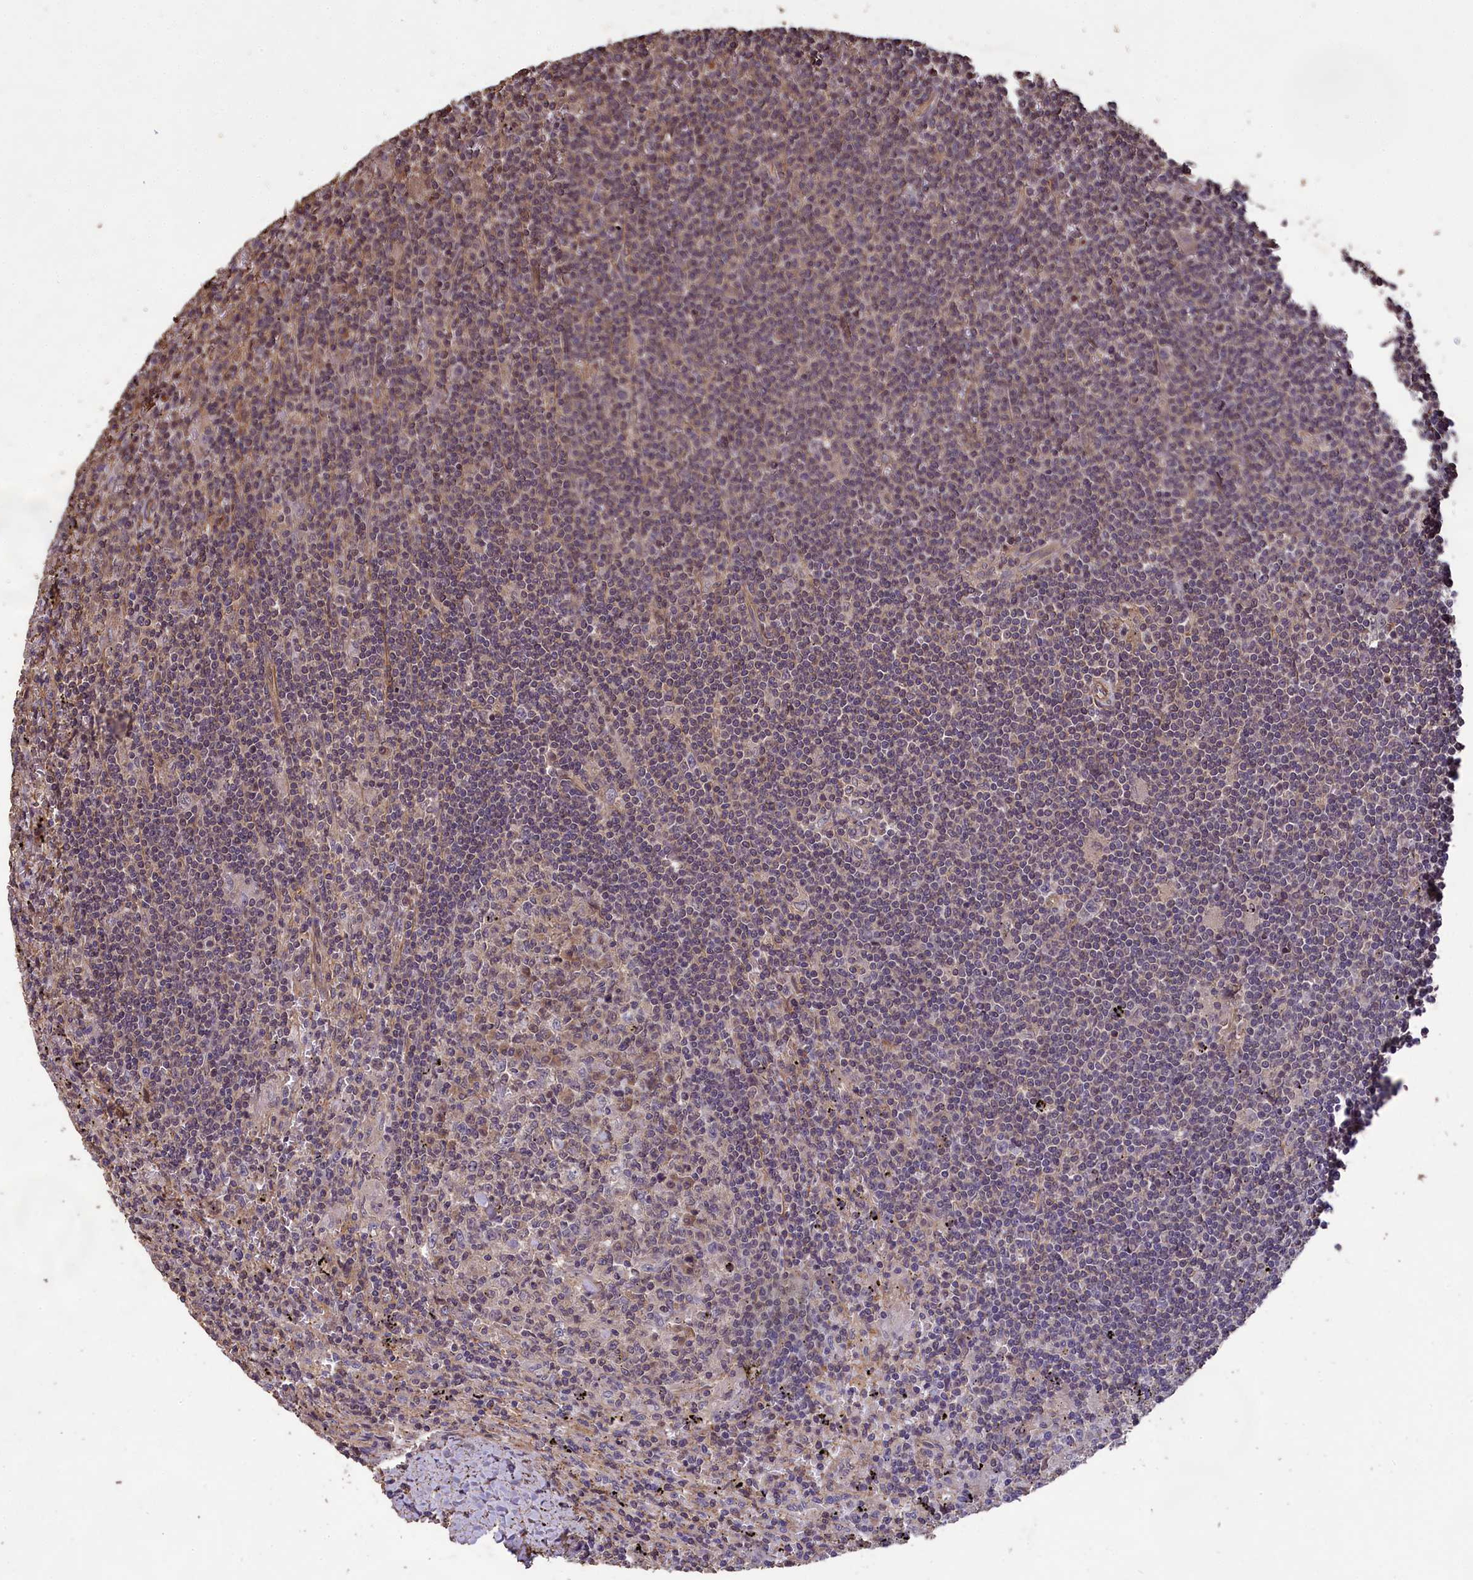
{"staining": {"intensity": "negative", "quantity": "none", "location": "none"}, "tissue": "lymphoma", "cell_type": "Tumor cells", "image_type": "cancer", "snomed": [{"axis": "morphology", "description": "Malignant lymphoma, non-Hodgkin's type, Low grade"}, {"axis": "topography", "description": "Spleen"}], "caption": "This is an immunohistochemistry photomicrograph of lymphoma. There is no staining in tumor cells.", "gene": "CHD9", "patient": {"sex": "male", "age": 76}}